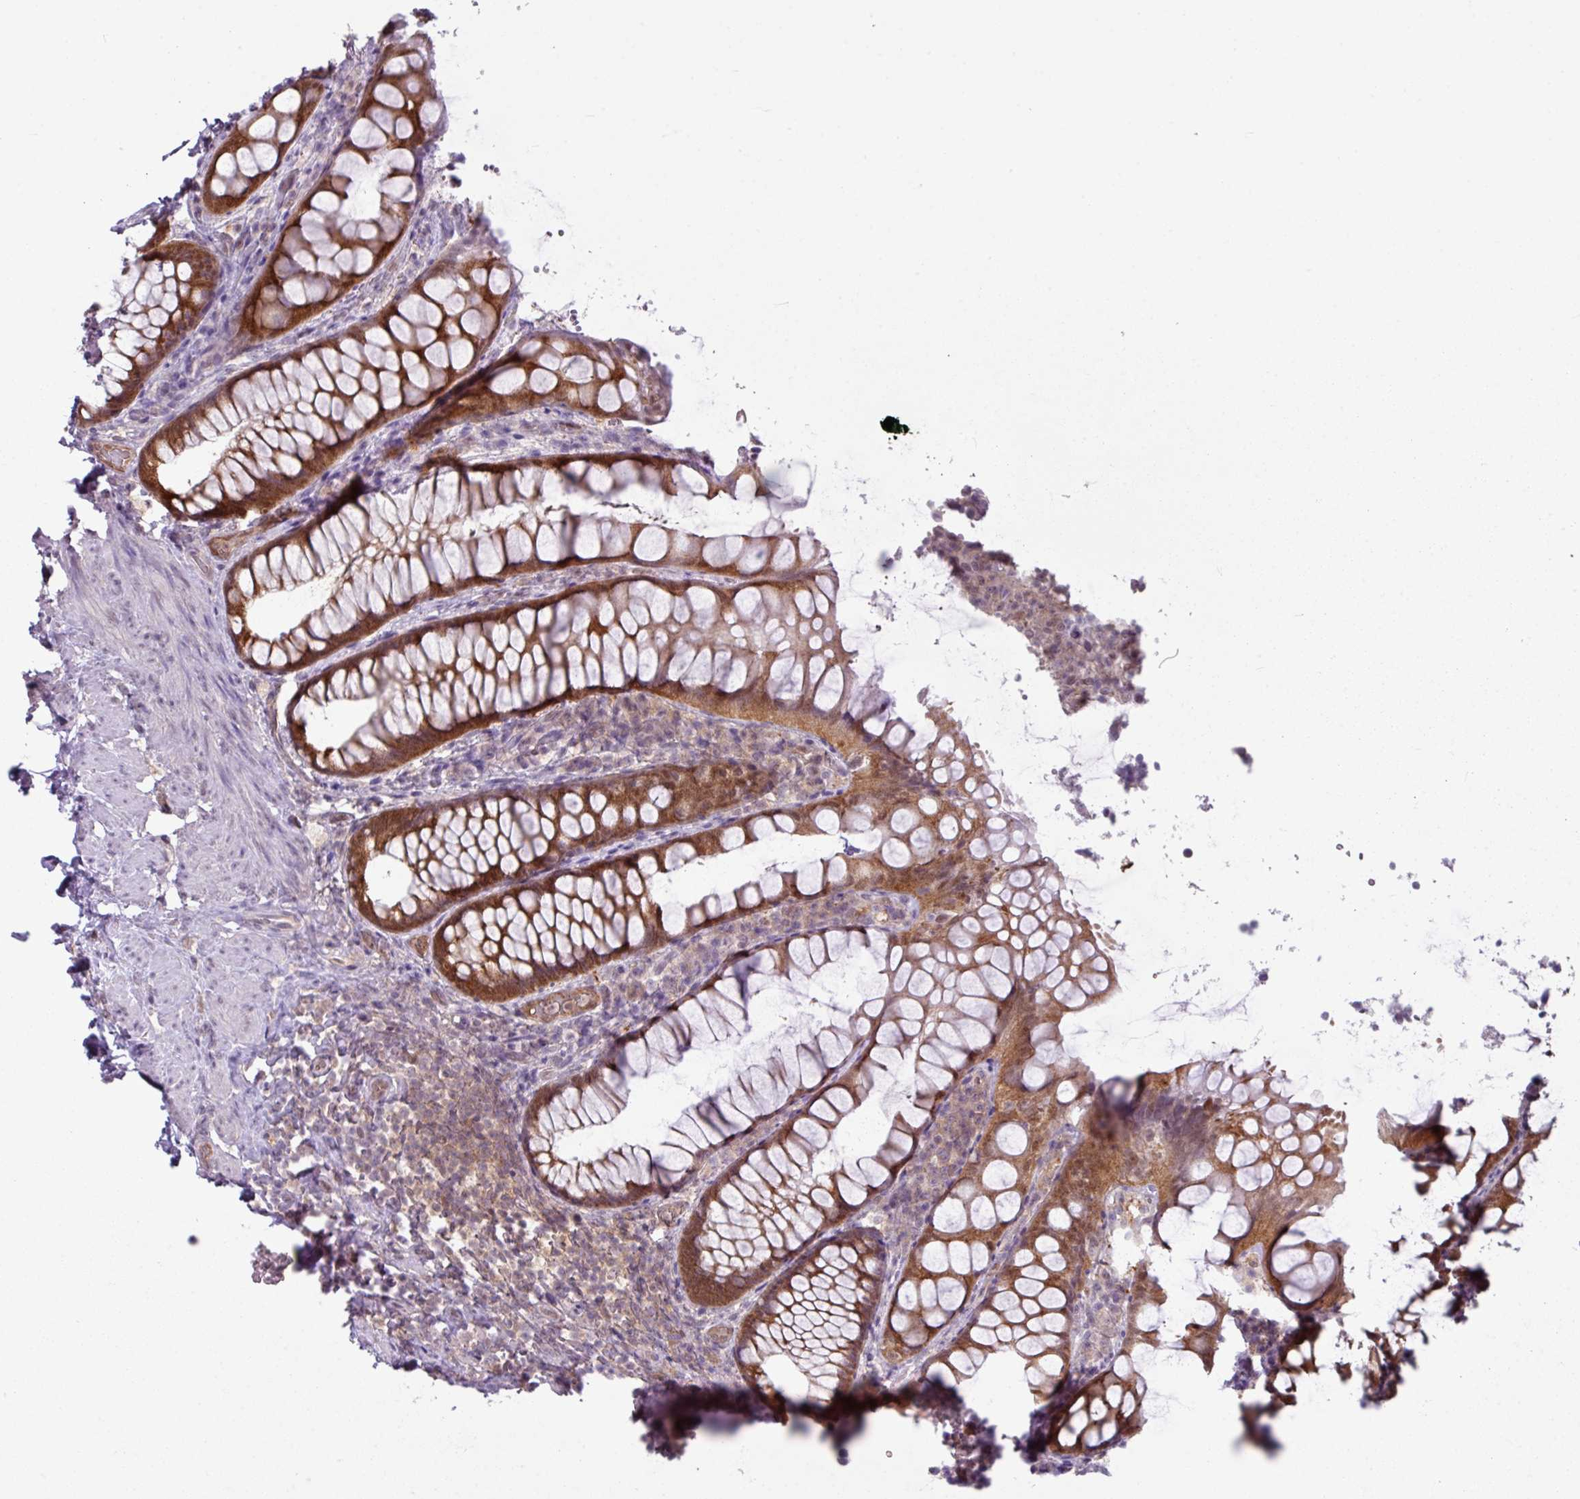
{"staining": {"intensity": "strong", "quantity": ">75%", "location": "cytoplasmic/membranous,nuclear"}, "tissue": "rectum", "cell_type": "Glandular cells", "image_type": "normal", "snomed": [{"axis": "morphology", "description": "Normal tissue, NOS"}, {"axis": "topography", "description": "Rectum"}, {"axis": "topography", "description": "Peripheral nerve tissue"}], "caption": "IHC histopathology image of benign rectum: human rectum stained using IHC displays high levels of strong protein expression localized specifically in the cytoplasmic/membranous,nuclear of glandular cells, appearing as a cytoplasmic/membranous,nuclear brown color.", "gene": "TTLL12", "patient": {"sex": "female", "age": 69}}